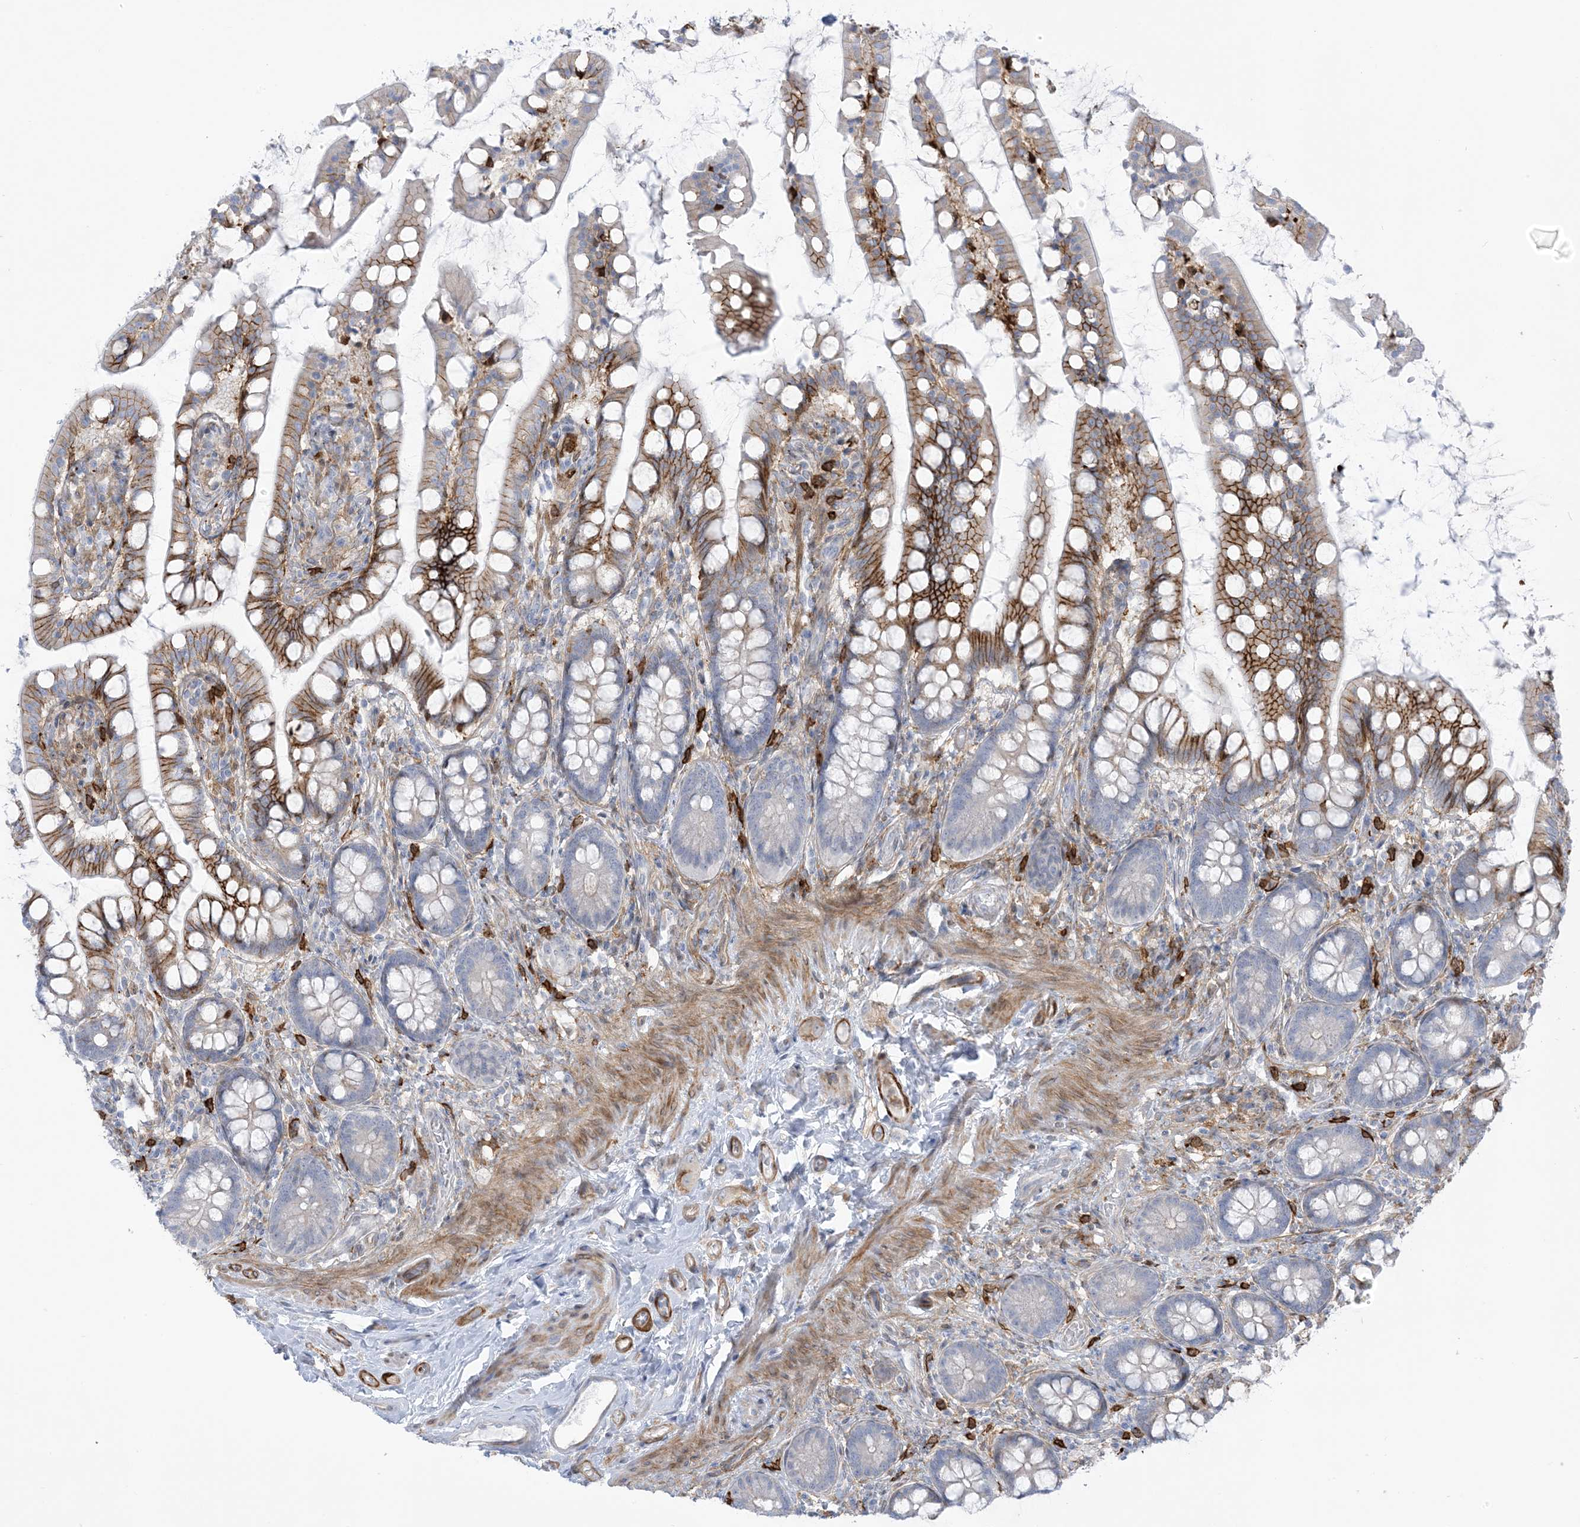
{"staining": {"intensity": "strong", "quantity": "25%-75%", "location": "cytoplasmic/membranous"}, "tissue": "small intestine", "cell_type": "Glandular cells", "image_type": "normal", "snomed": [{"axis": "morphology", "description": "Normal tissue, NOS"}, {"axis": "topography", "description": "Small intestine"}], "caption": "High-magnification brightfield microscopy of unremarkable small intestine stained with DAB (brown) and counterstained with hematoxylin (blue). glandular cells exhibit strong cytoplasmic/membranous staining is appreciated in about25%-75% of cells.", "gene": "ICMT", "patient": {"sex": "male", "age": 52}}